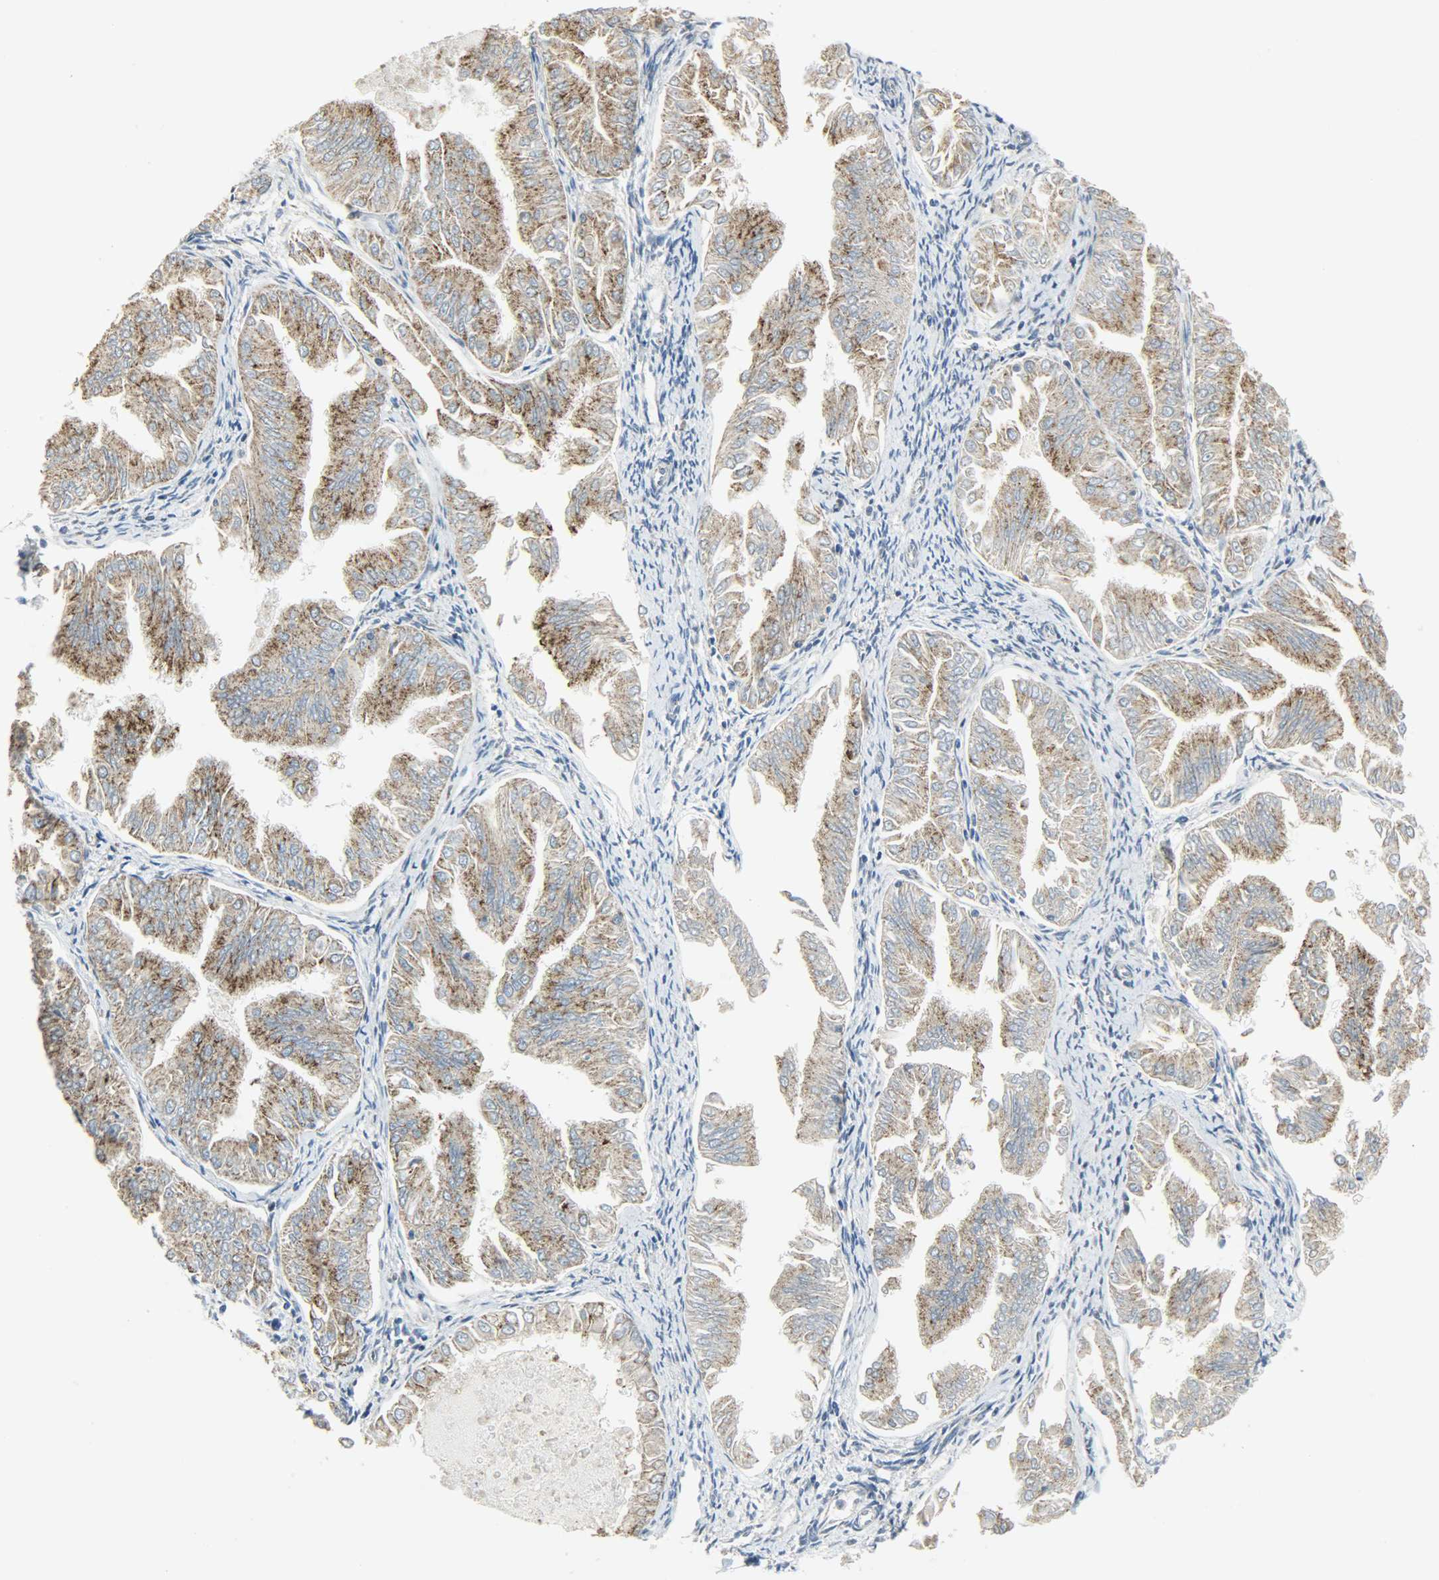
{"staining": {"intensity": "moderate", "quantity": ">75%", "location": "cytoplasmic/membranous"}, "tissue": "endometrial cancer", "cell_type": "Tumor cells", "image_type": "cancer", "snomed": [{"axis": "morphology", "description": "Adenocarcinoma, NOS"}, {"axis": "topography", "description": "Endometrium"}], "caption": "A high-resolution micrograph shows immunohistochemistry staining of endometrial adenocarcinoma, which shows moderate cytoplasmic/membranous staining in approximately >75% of tumor cells.", "gene": "PPP1R1B", "patient": {"sex": "female", "age": 53}}